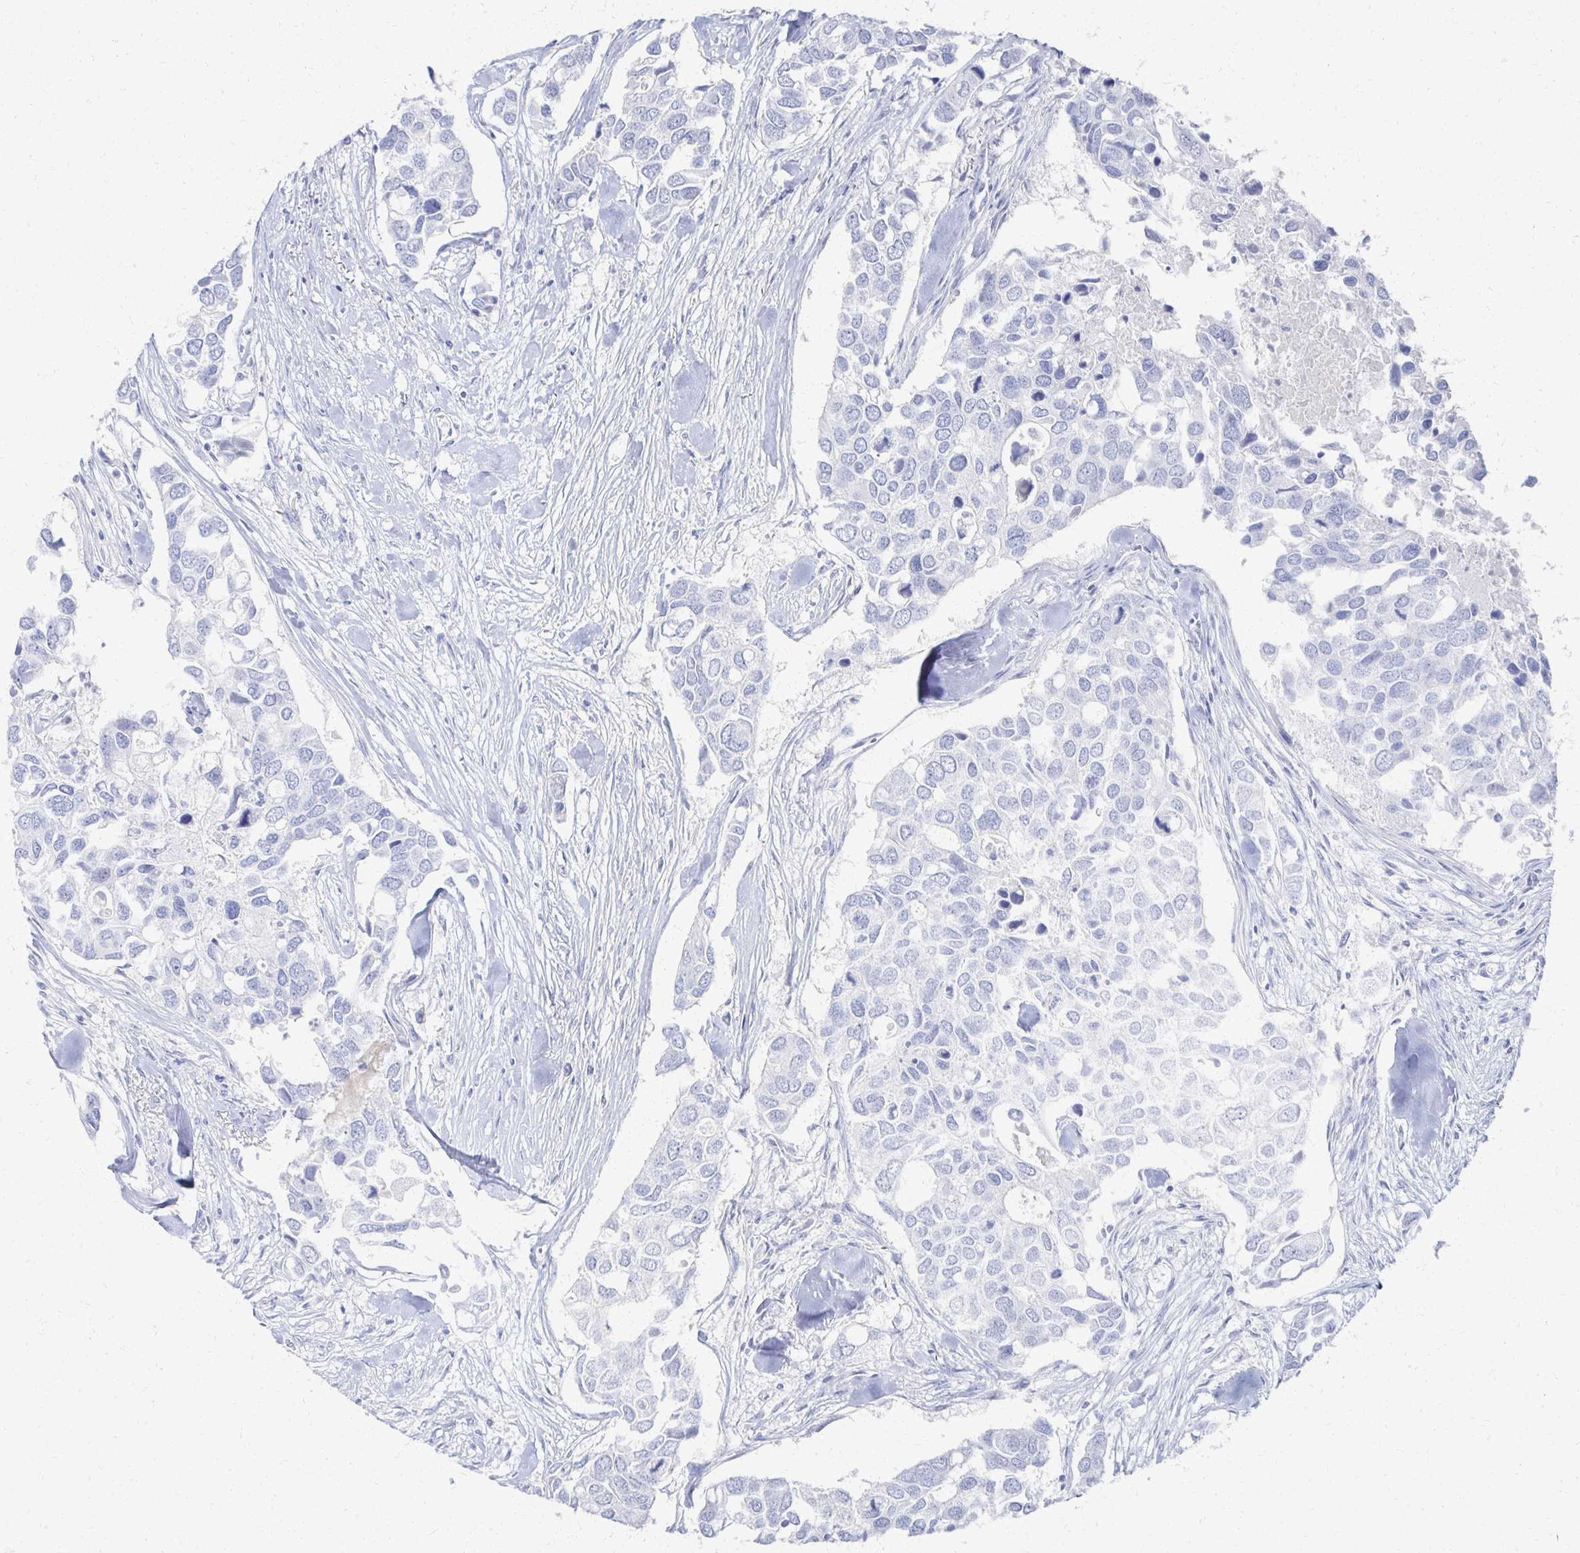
{"staining": {"intensity": "negative", "quantity": "none", "location": "none"}, "tissue": "breast cancer", "cell_type": "Tumor cells", "image_type": "cancer", "snomed": [{"axis": "morphology", "description": "Duct carcinoma"}, {"axis": "topography", "description": "Breast"}], "caption": "Tumor cells are negative for protein expression in human breast intraductal carcinoma. (Stains: DAB (3,3'-diaminobenzidine) IHC with hematoxylin counter stain, Microscopy: brightfield microscopy at high magnification).", "gene": "PRR20A", "patient": {"sex": "female", "age": 83}}